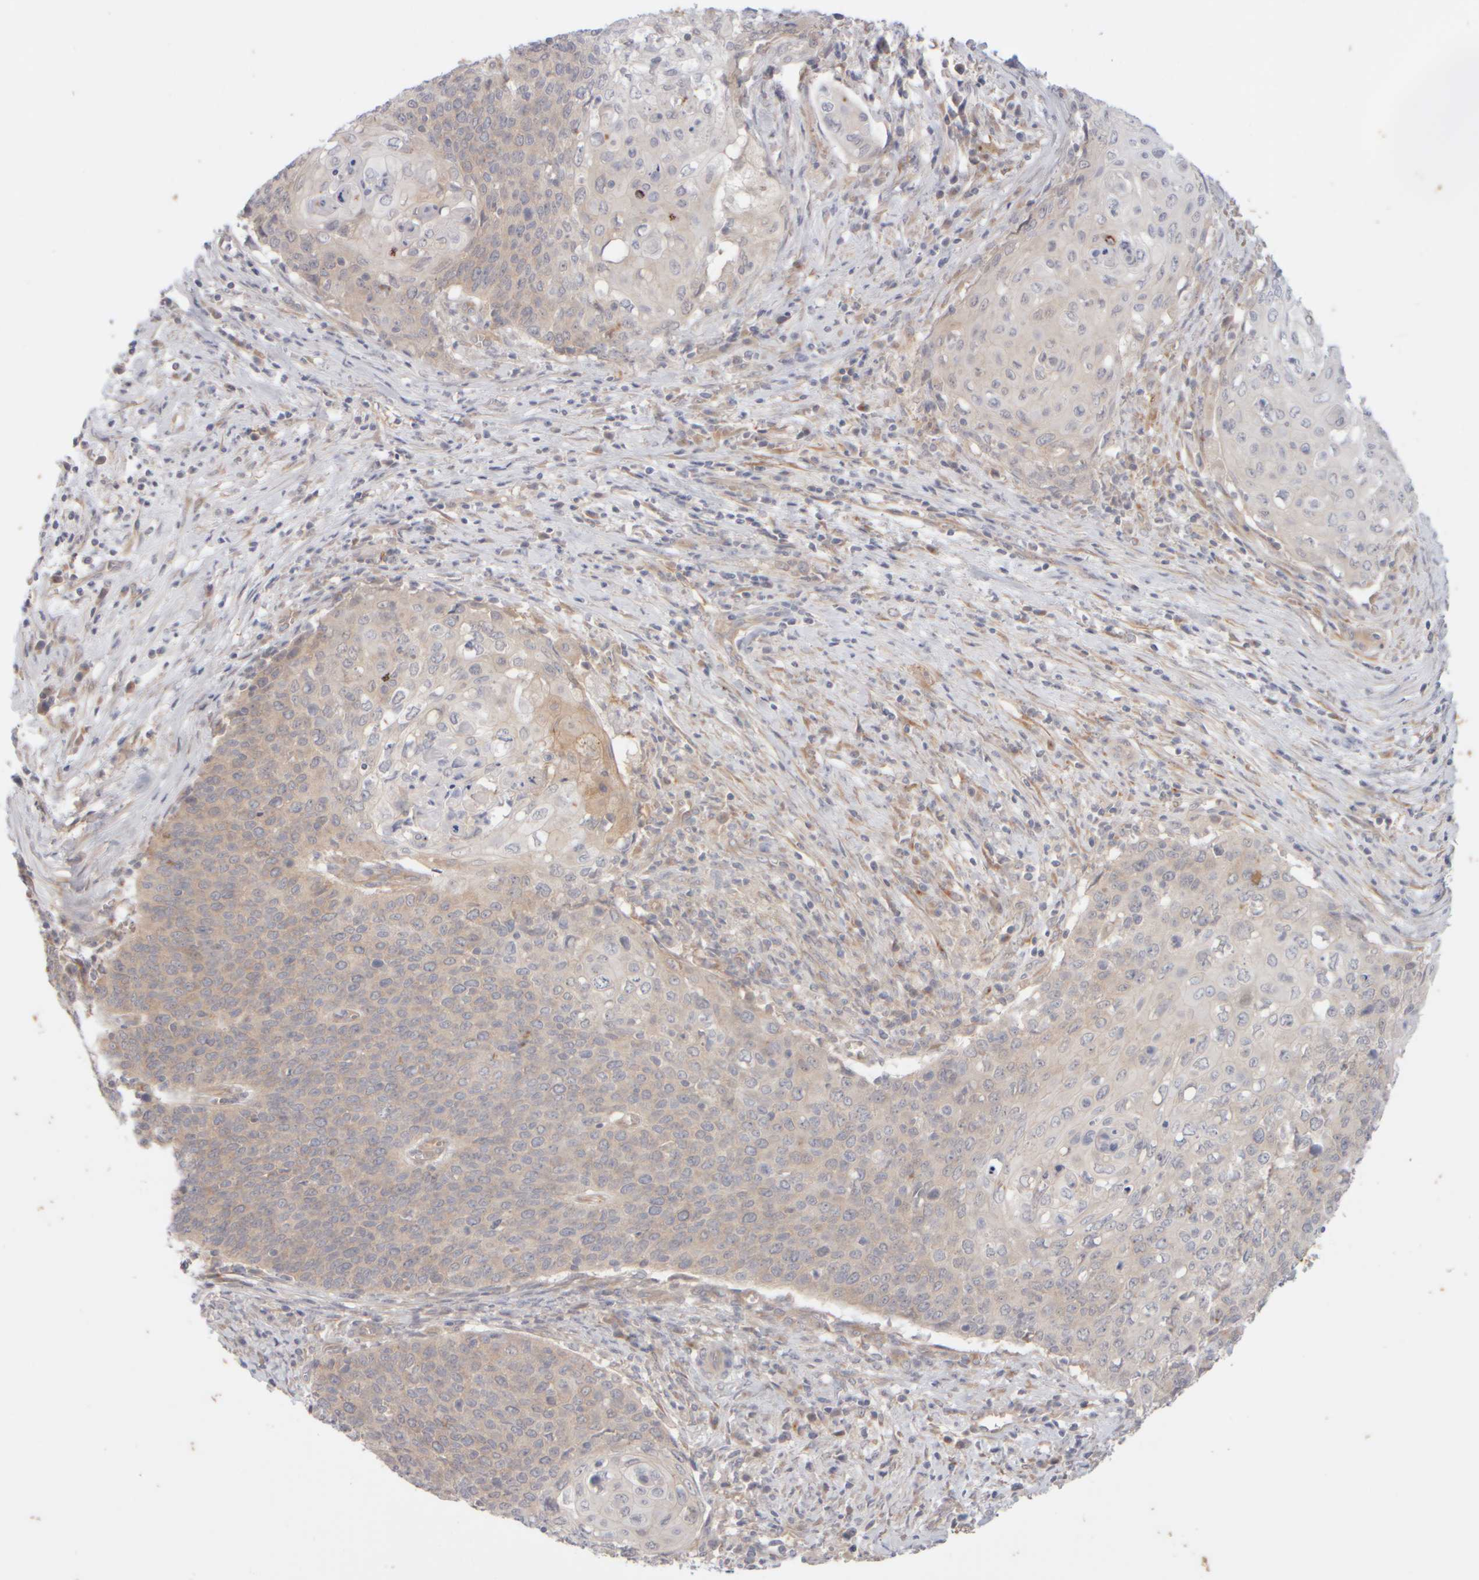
{"staining": {"intensity": "negative", "quantity": "none", "location": "none"}, "tissue": "cervical cancer", "cell_type": "Tumor cells", "image_type": "cancer", "snomed": [{"axis": "morphology", "description": "Squamous cell carcinoma, NOS"}, {"axis": "topography", "description": "Cervix"}], "caption": "A photomicrograph of cervical cancer stained for a protein demonstrates no brown staining in tumor cells.", "gene": "GOPC", "patient": {"sex": "female", "age": 39}}